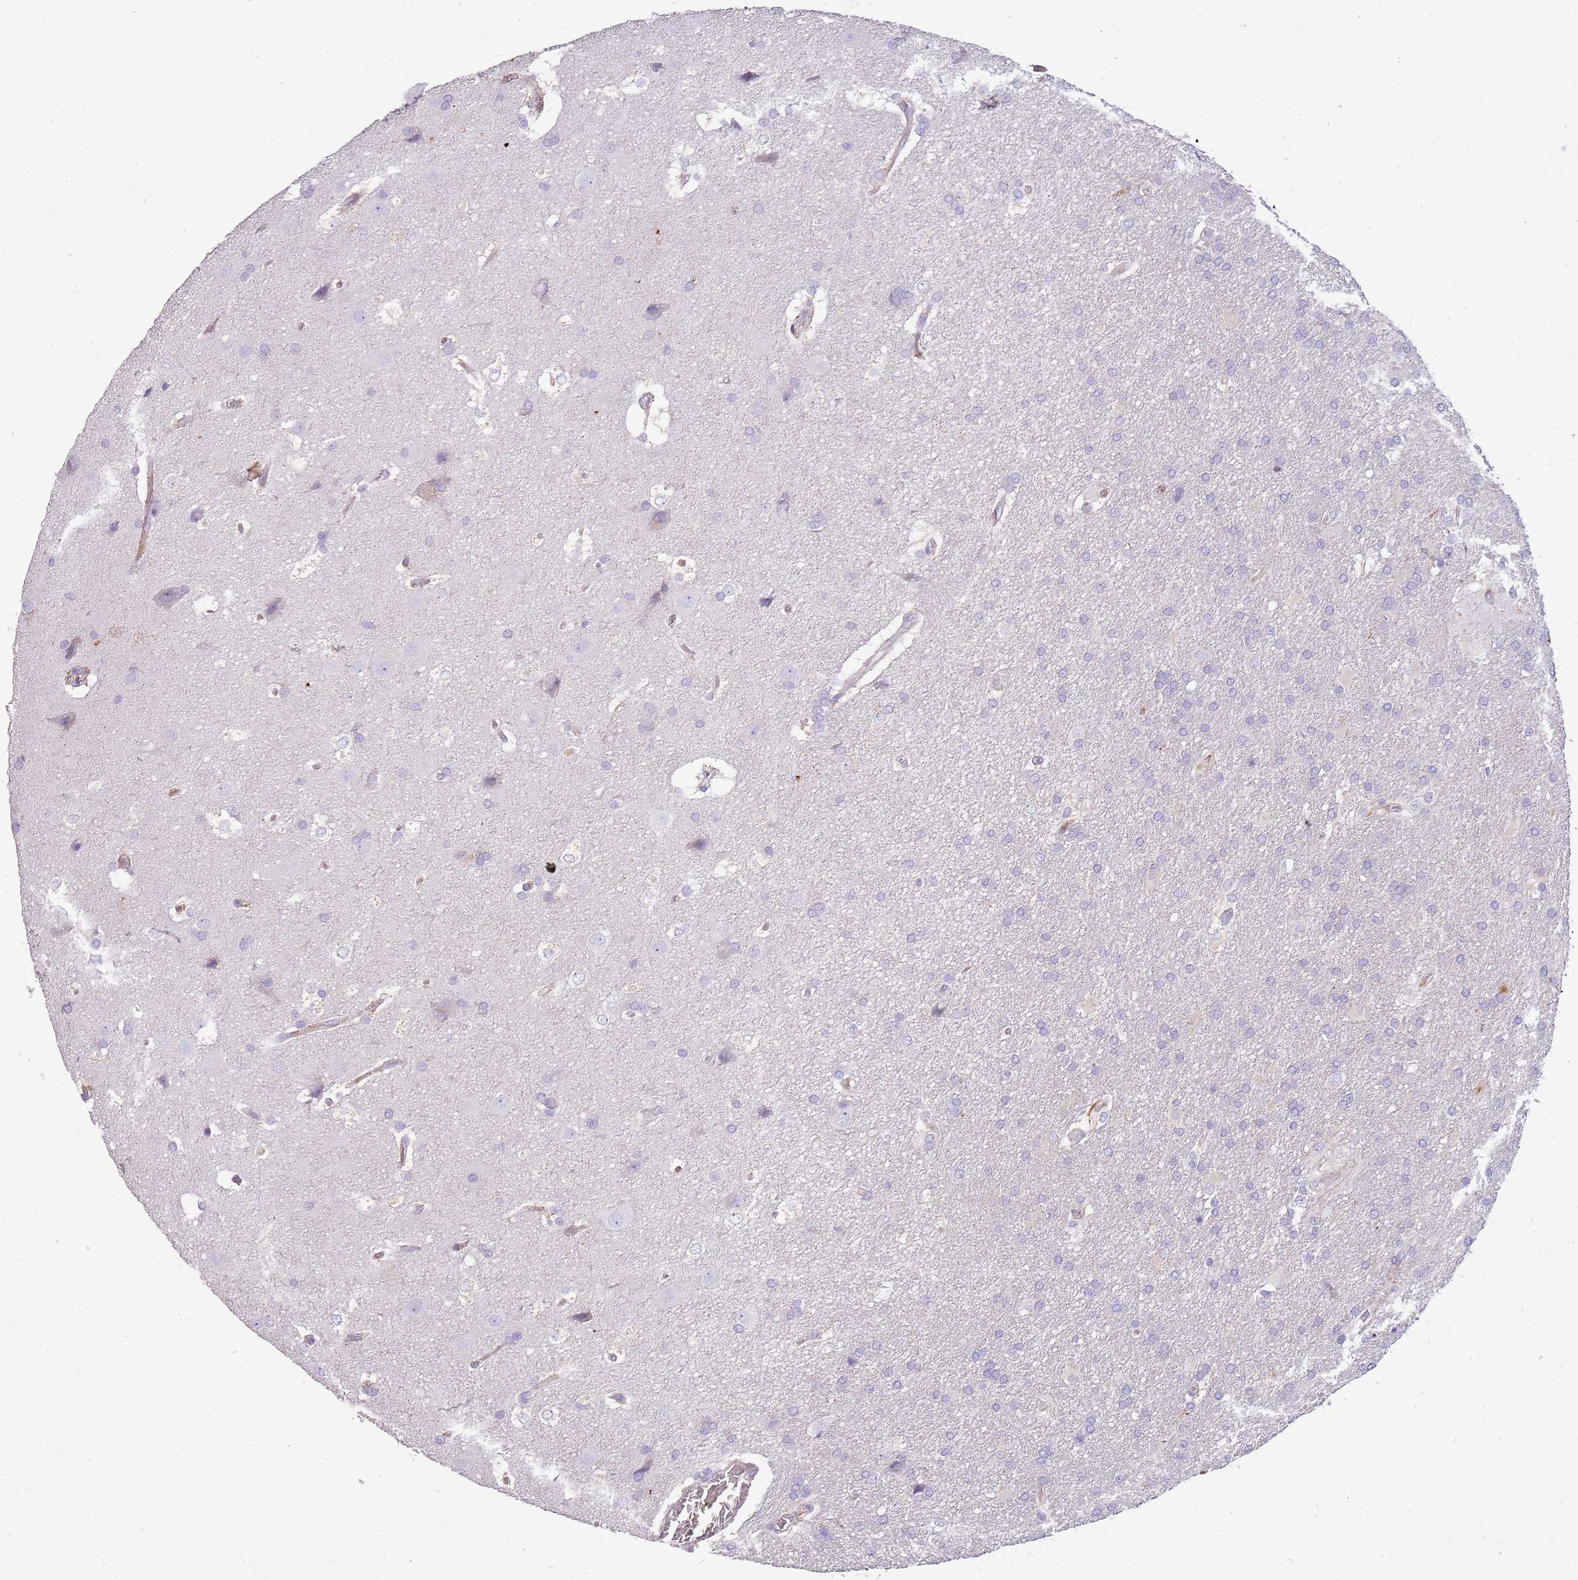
{"staining": {"intensity": "negative", "quantity": "none", "location": "none"}, "tissue": "glioma", "cell_type": "Tumor cells", "image_type": "cancer", "snomed": [{"axis": "morphology", "description": "Glioma, malignant, Low grade"}, {"axis": "topography", "description": "Brain"}], "caption": "Photomicrograph shows no protein positivity in tumor cells of glioma tissue. (Brightfield microscopy of DAB (3,3'-diaminobenzidine) immunohistochemistry (IHC) at high magnification).", "gene": "ZDHHC1", "patient": {"sex": "male", "age": 66}}